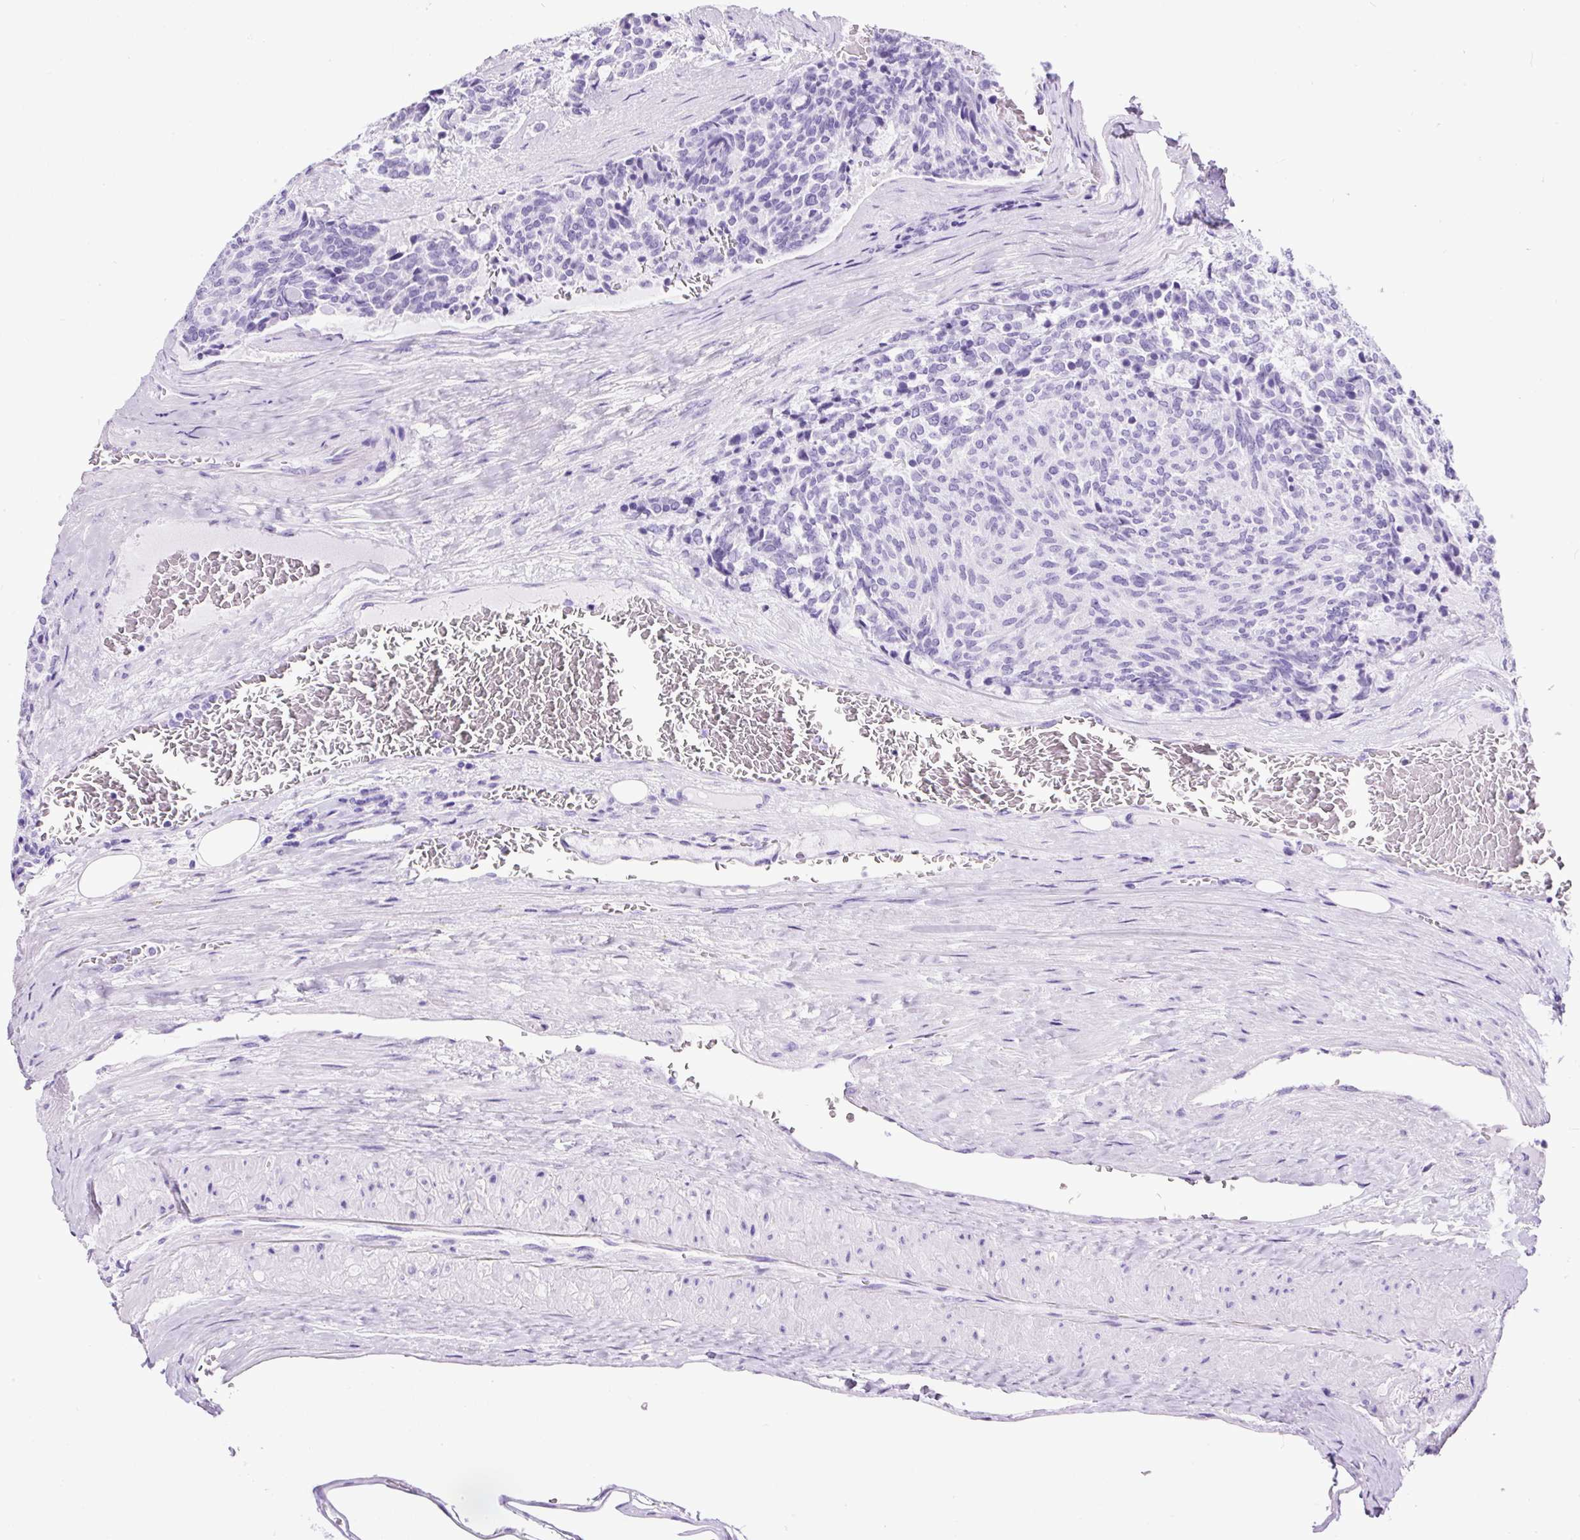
{"staining": {"intensity": "negative", "quantity": "none", "location": "none"}, "tissue": "carcinoid", "cell_type": "Tumor cells", "image_type": "cancer", "snomed": [{"axis": "morphology", "description": "Carcinoid, malignant, NOS"}, {"axis": "topography", "description": "Pancreas"}], "caption": "High magnification brightfield microscopy of carcinoid stained with DAB (brown) and counterstained with hematoxylin (blue): tumor cells show no significant positivity.", "gene": "PDIA2", "patient": {"sex": "female", "age": 54}}